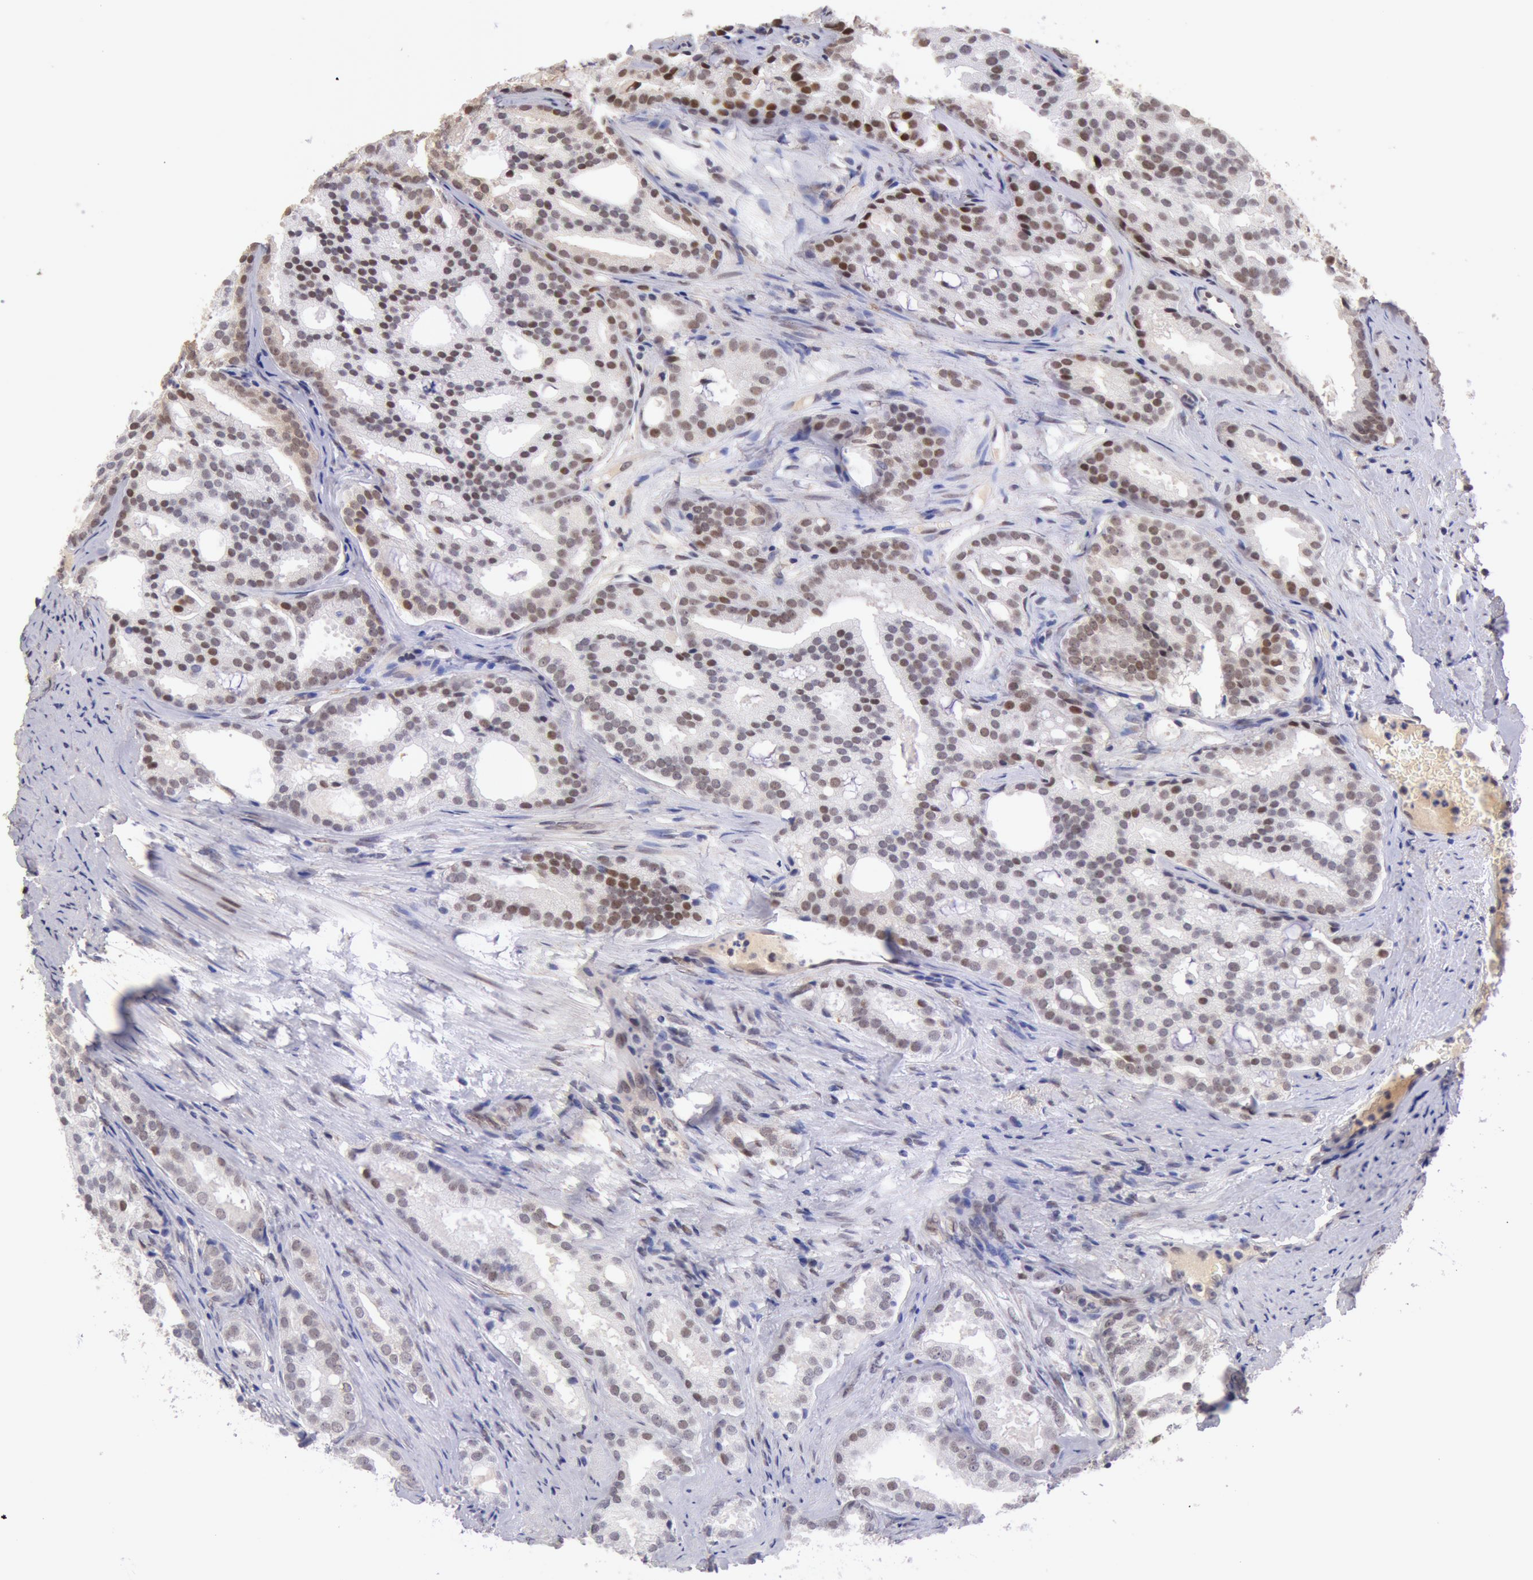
{"staining": {"intensity": "weak", "quantity": ">75%", "location": "nuclear"}, "tissue": "prostate cancer", "cell_type": "Tumor cells", "image_type": "cancer", "snomed": [{"axis": "morphology", "description": "Adenocarcinoma, High grade"}, {"axis": "topography", "description": "Prostate"}], "caption": "A high-resolution photomicrograph shows IHC staining of high-grade adenocarcinoma (prostate), which reveals weak nuclear positivity in about >75% of tumor cells.", "gene": "CDKN2B", "patient": {"sex": "male", "age": 64}}